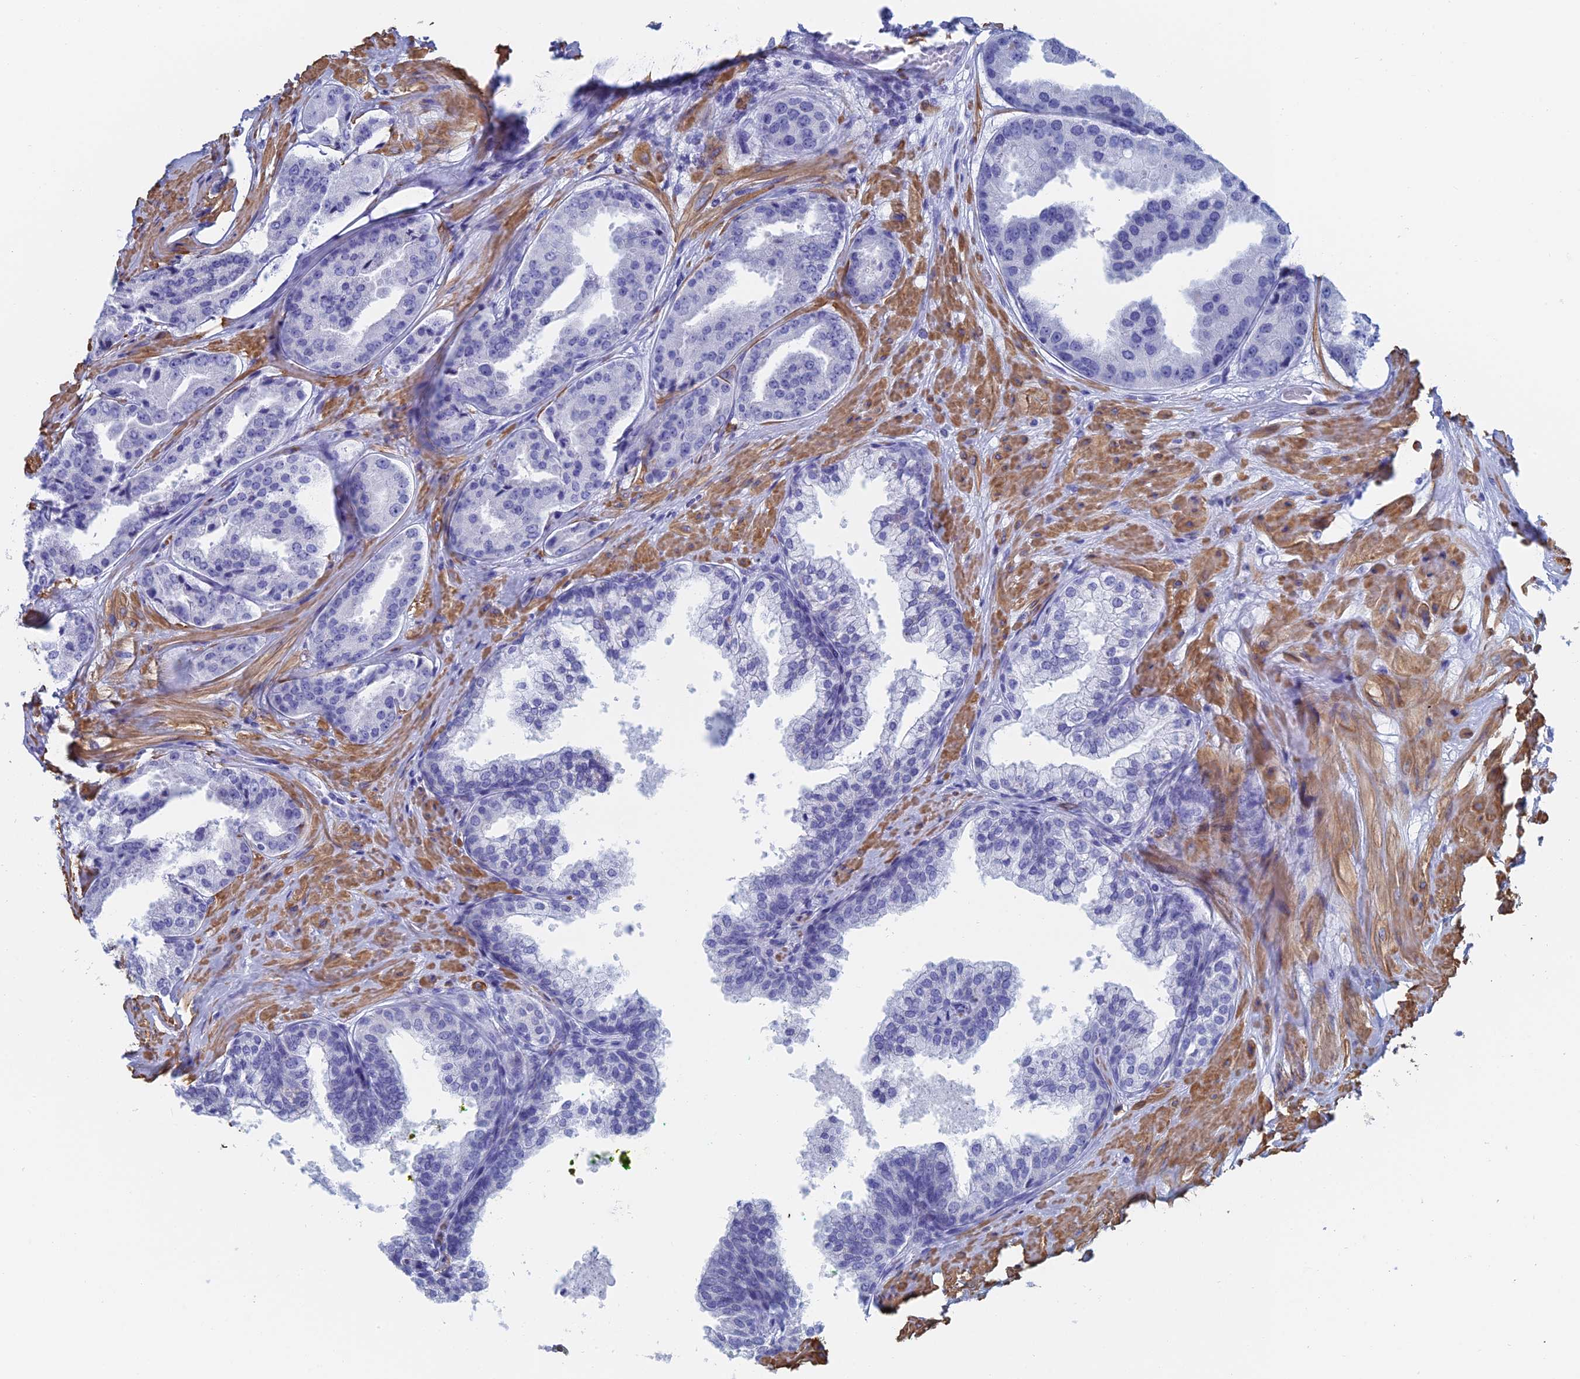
{"staining": {"intensity": "negative", "quantity": "none", "location": "none"}, "tissue": "prostate cancer", "cell_type": "Tumor cells", "image_type": "cancer", "snomed": [{"axis": "morphology", "description": "Adenocarcinoma, High grade"}, {"axis": "topography", "description": "Prostate"}], "caption": "A high-resolution micrograph shows immunohistochemistry (IHC) staining of prostate high-grade adenocarcinoma, which displays no significant expression in tumor cells.", "gene": "KCNK18", "patient": {"sex": "male", "age": 63}}